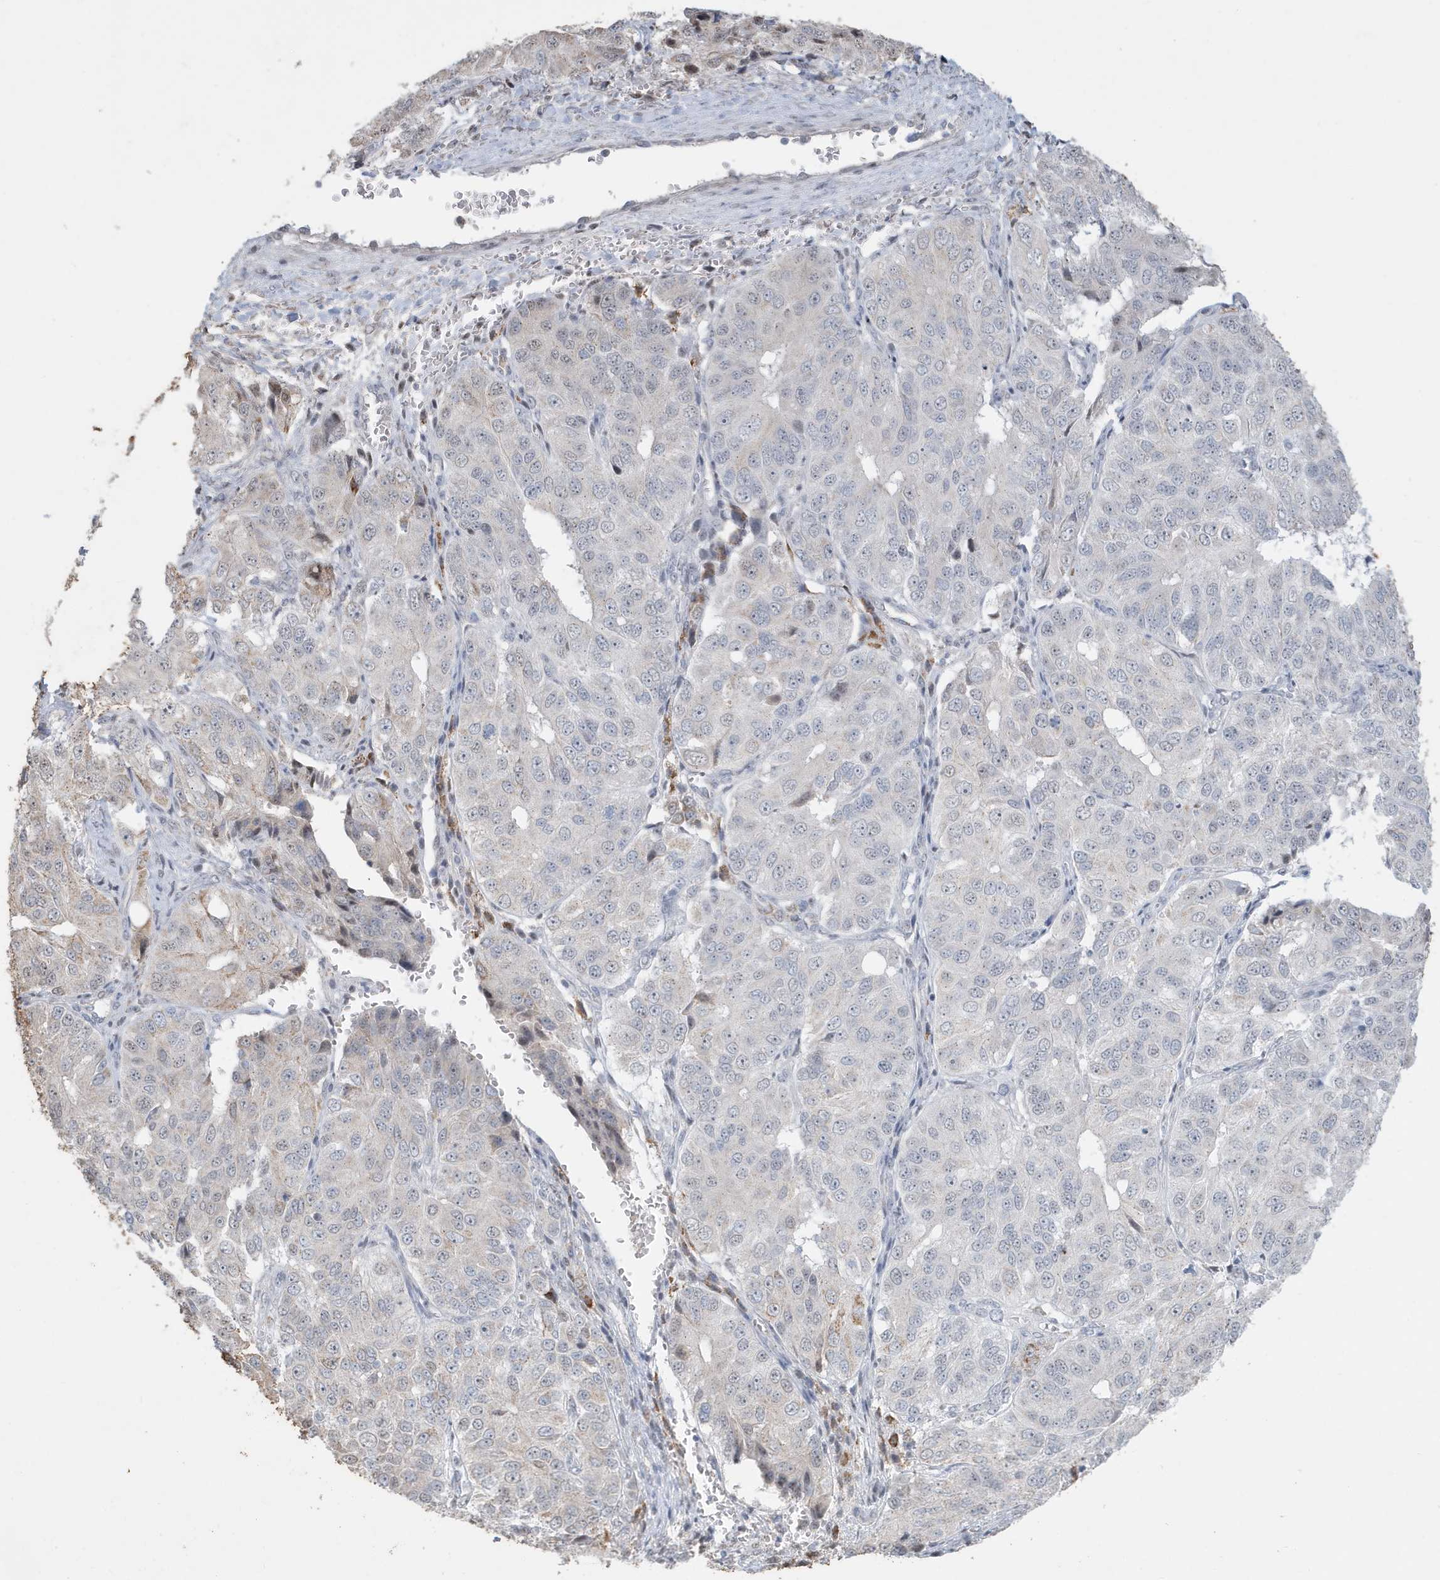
{"staining": {"intensity": "negative", "quantity": "none", "location": "none"}, "tissue": "ovarian cancer", "cell_type": "Tumor cells", "image_type": "cancer", "snomed": [{"axis": "morphology", "description": "Carcinoma, endometroid"}, {"axis": "topography", "description": "Ovary"}], "caption": "High magnification brightfield microscopy of ovarian endometroid carcinoma stained with DAB (brown) and counterstained with hematoxylin (blue): tumor cells show no significant positivity.", "gene": "FNDC1", "patient": {"sex": "female", "age": 51}}